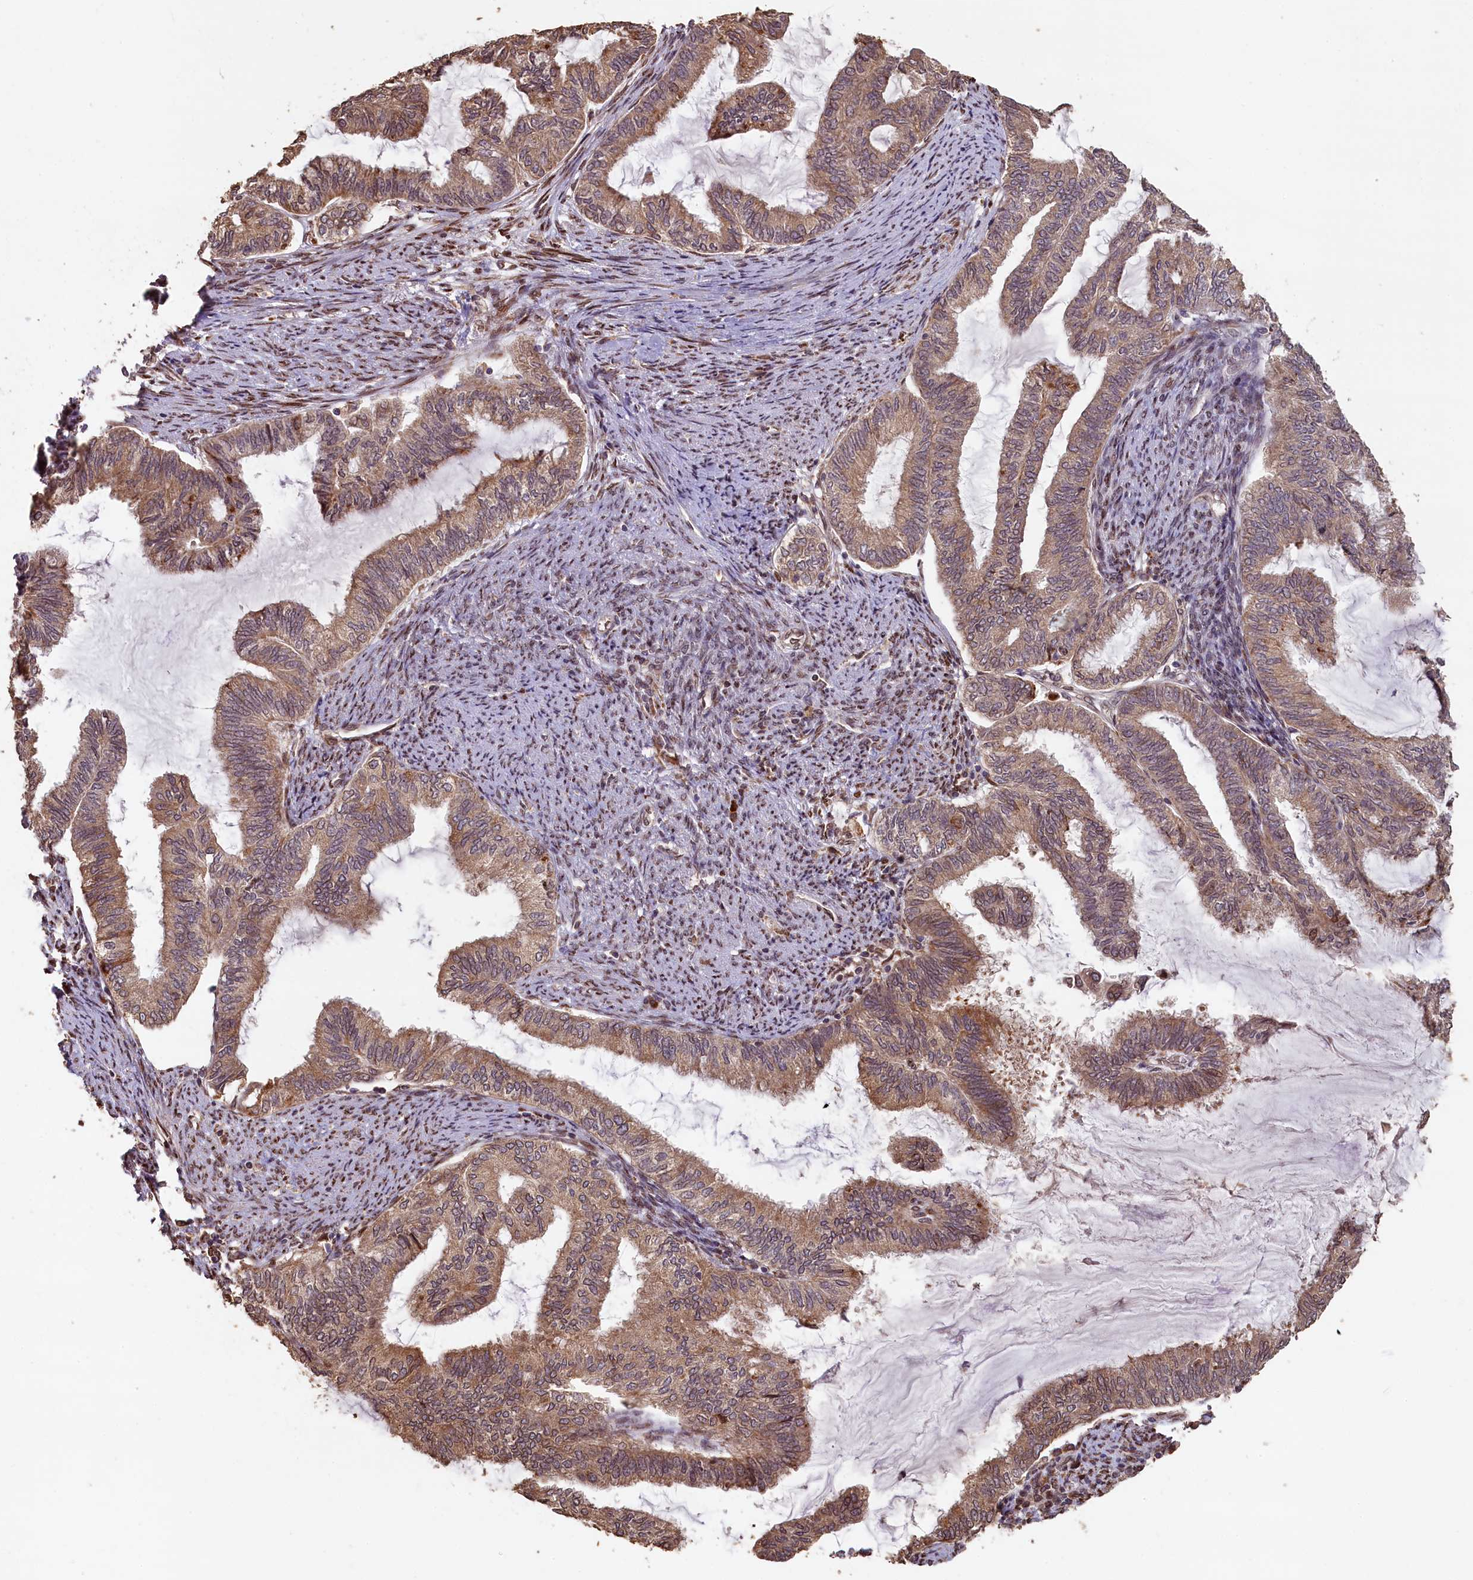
{"staining": {"intensity": "moderate", "quantity": ">75%", "location": "cytoplasmic/membranous,nuclear"}, "tissue": "endometrial cancer", "cell_type": "Tumor cells", "image_type": "cancer", "snomed": [{"axis": "morphology", "description": "Adenocarcinoma, NOS"}, {"axis": "topography", "description": "Endometrium"}], "caption": "Endometrial cancer was stained to show a protein in brown. There is medium levels of moderate cytoplasmic/membranous and nuclear staining in approximately >75% of tumor cells.", "gene": "SLC38A7", "patient": {"sex": "female", "age": 86}}